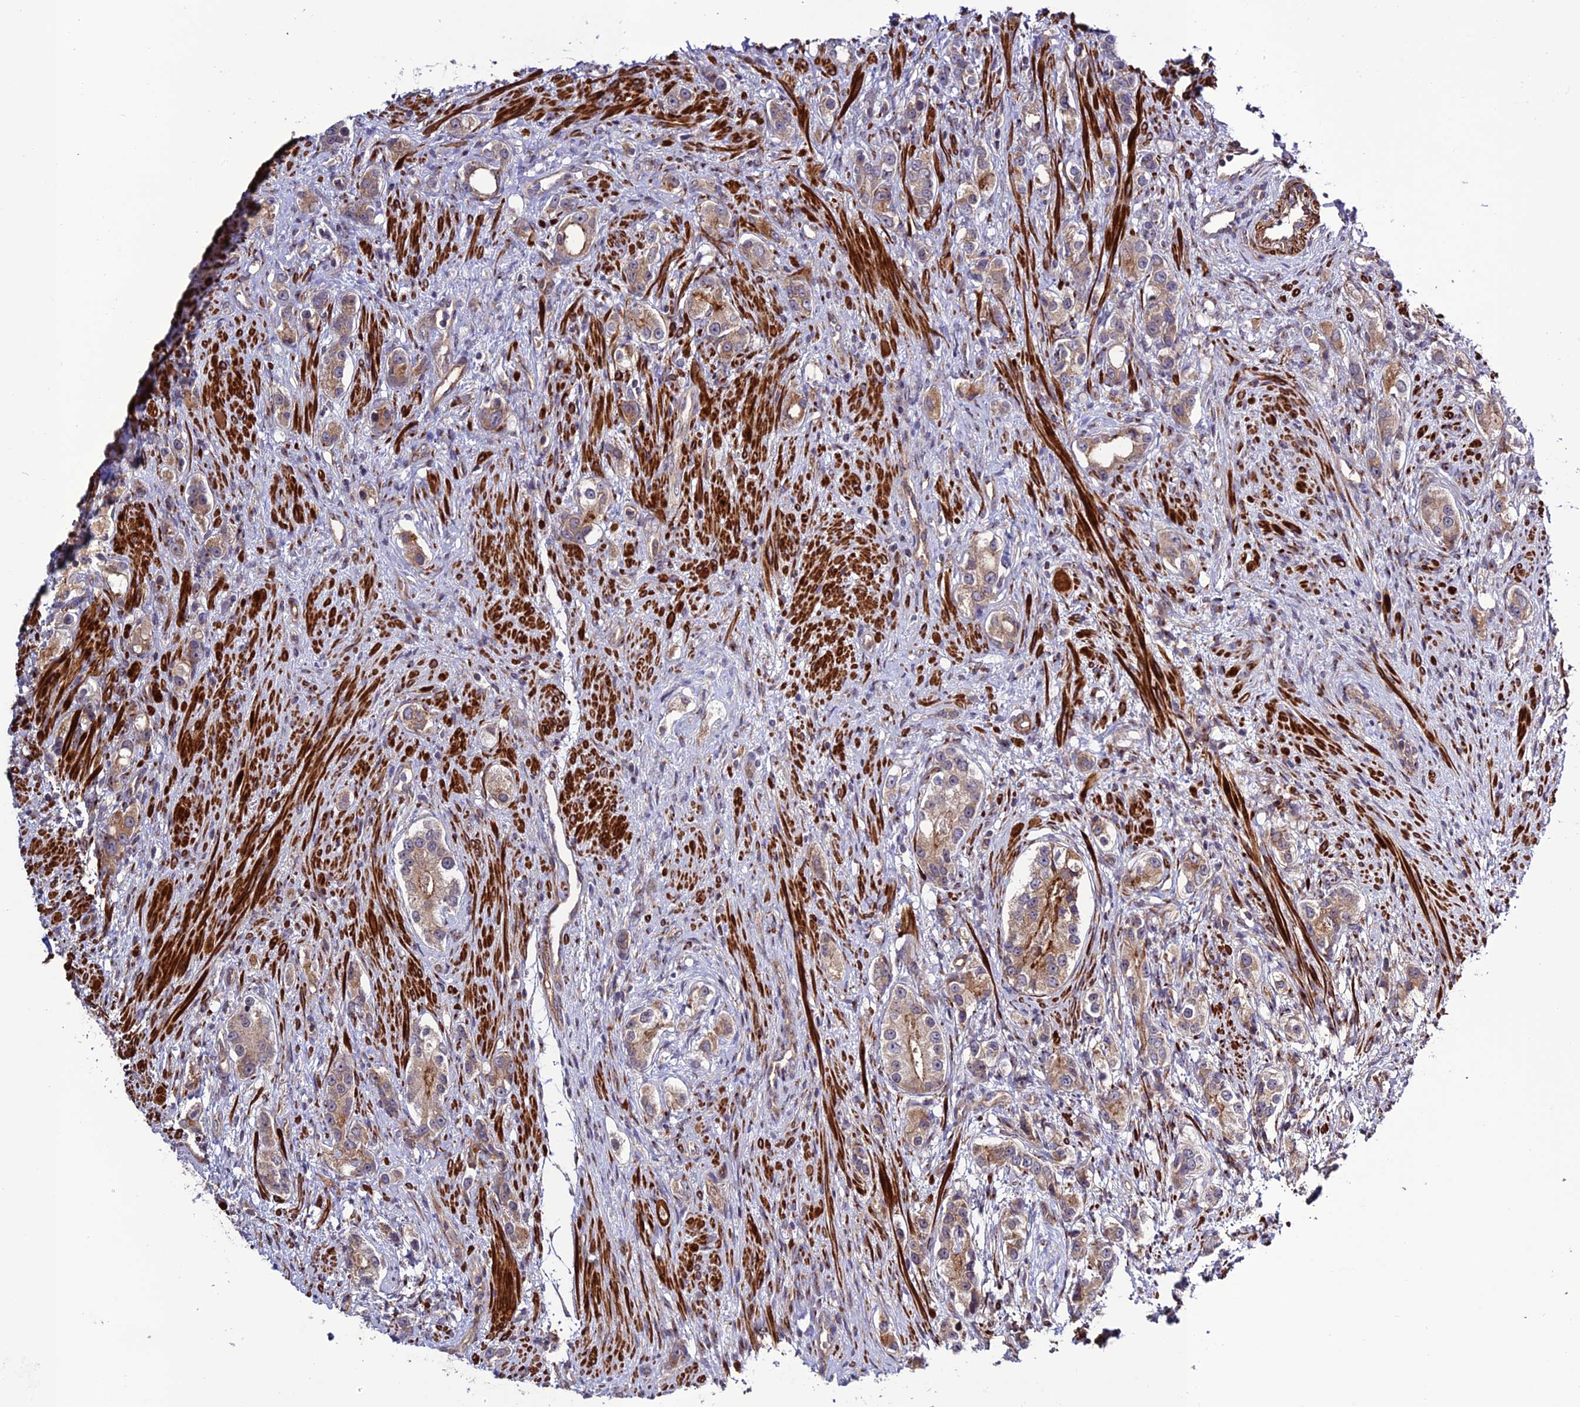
{"staining": {"intensity": "moderate", "quantity": ">75%", "location": "cytoplasmic/membranous"}, "tissue": "prostate cancer", "cell_type": "Tumor cells", "image_type": "cancer", "snomed": [{"axis": "morphology", "description": "Adenocarcinoma, High grade"}, {"axis": "topography", "description": "Prostate"}], "caption": "Protein analysis of prostate cancer tissue exhibits moderate cytoplasmic/membranous staining in approximately >75% of tumor cells.", "gene": "TNIP3", "patient": {"sex": "male", "age": 63}}